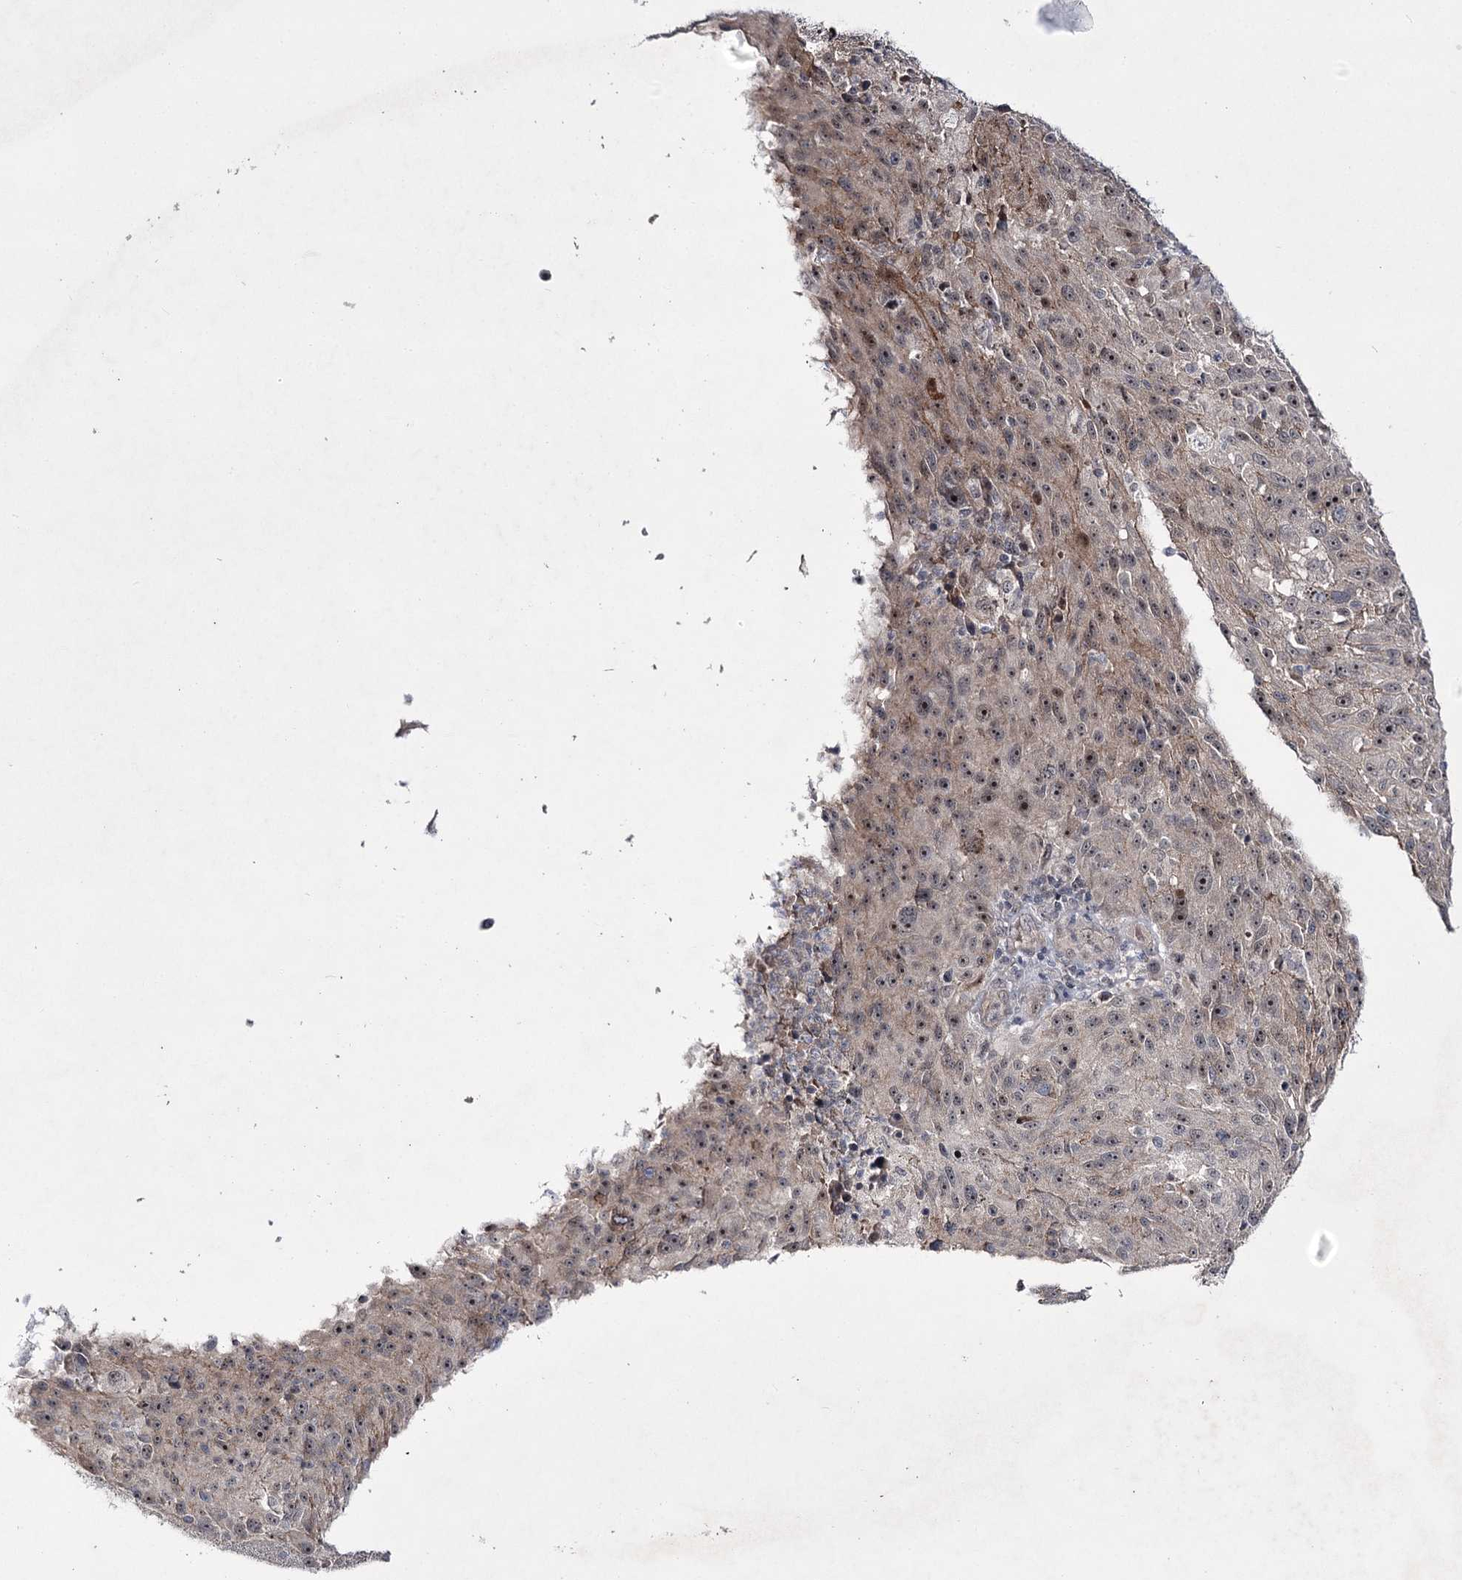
{"staining": {"intensity": "moderate", "quantity": ">75%", "location": "nuclear"}, "tissue": "melanoma", "cell_type": "Tumor cells", "image_type": "cancer", "snomed": [{"axis": "morphology", "description": "Malignant melanoma, NOS"}, {"axis": "topography", "description": "Skin"}], "caption": "Tumor cells show medium levels of moderate nuclear expression in about >75% of cells in human melanoma.", "gene": "HOXC11", "patient": {"sex": "male", "age": 53}}